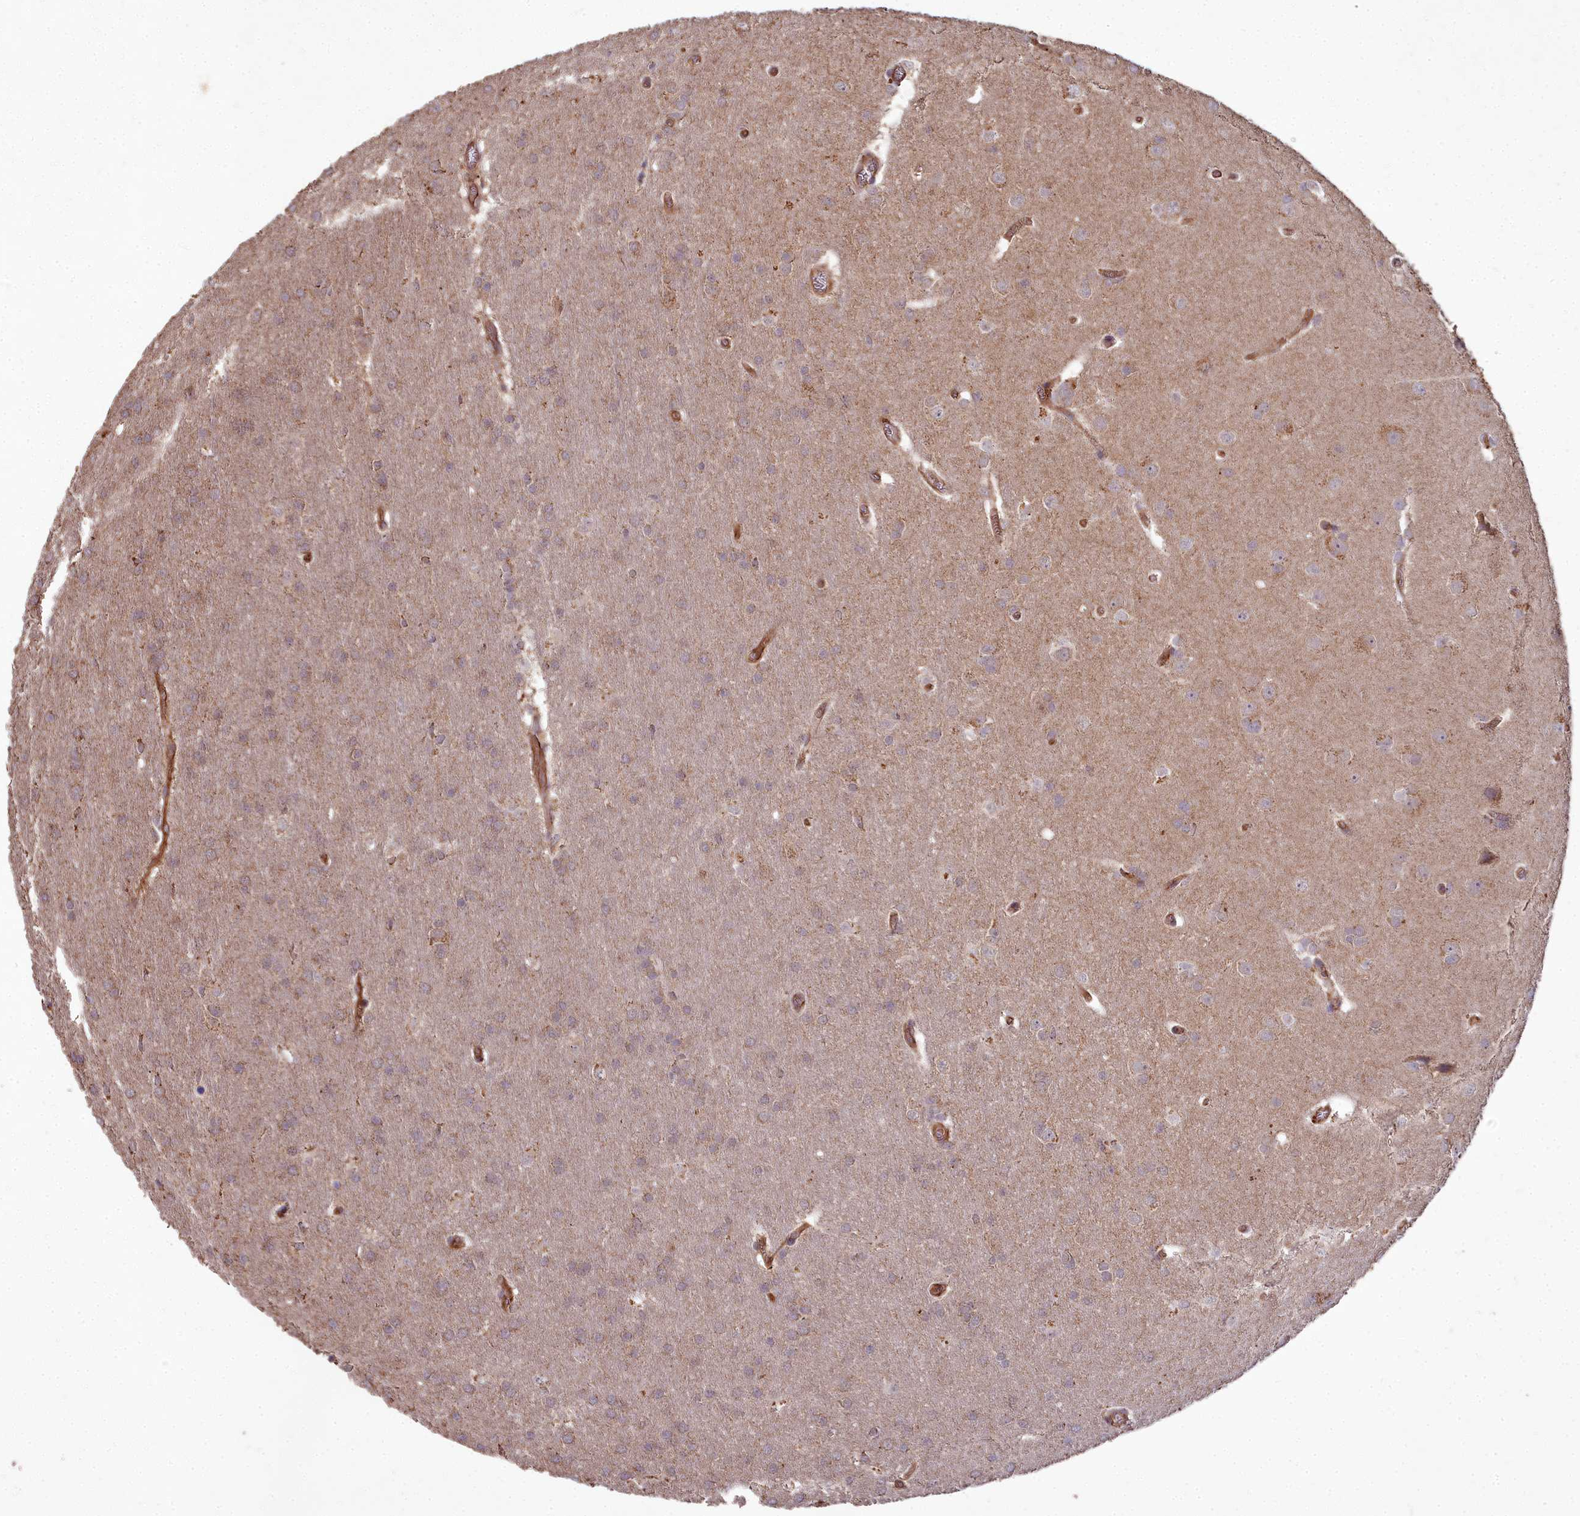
{"staining": {"intensity": "weak", "quantity": "25%-75%", "location": "cytoplasmic/membranous"}, "tissue": "glioma", "cell_type": "Tumor cells", "image_type": "cancer", "snomed": [{"axis": "morphology", "description": "Glioma, malignant, Low grade"}, {"axis": "topography", "description": "Brain"}], "caption": "A photomicrograph of human glioma stained for a protein shows weak cytoplasmic/membranous brown staining in tumor cells. (DAB (3,3'-diaminobenzidine) = brown stain, brightfield microscopy at high magnification).", "gene": "CEMIP2", "patient": {"sex": "female", "age": 32}}